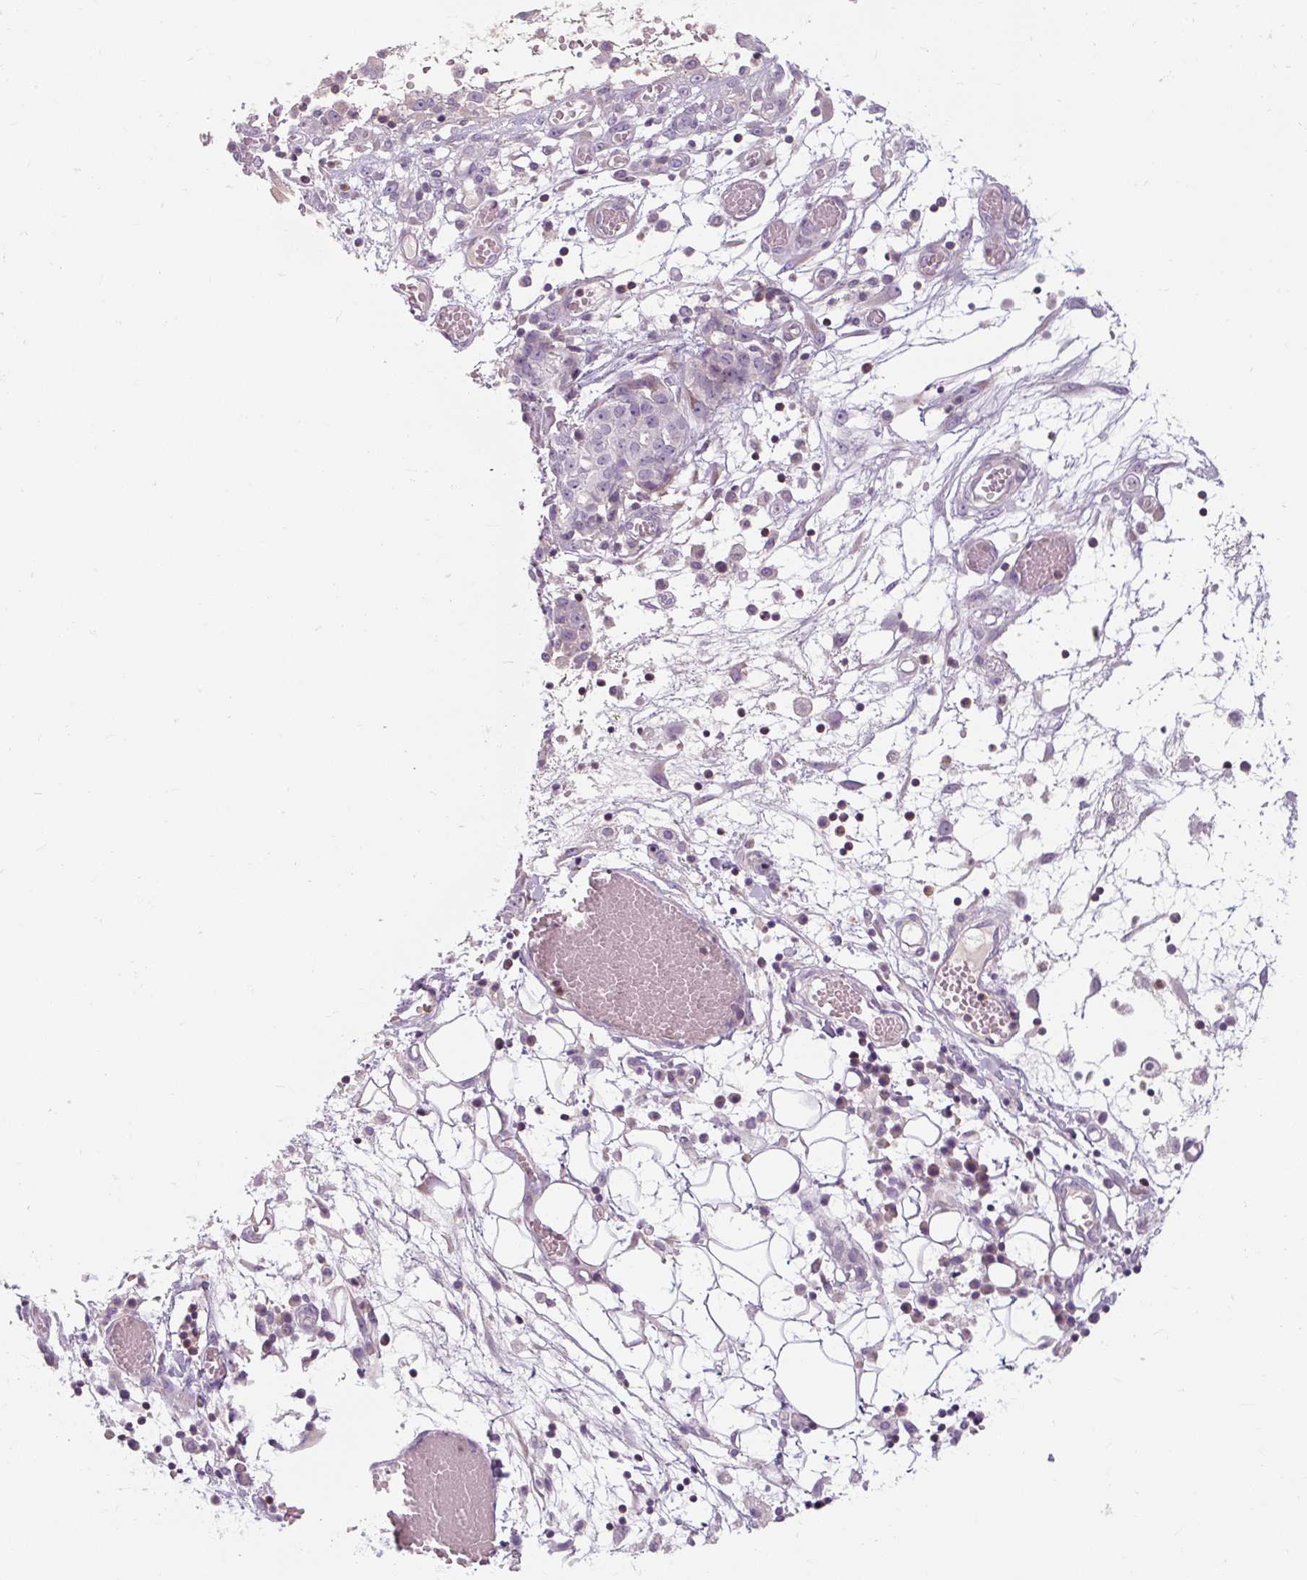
{"staining": {"intensity": "negative", "quantity": "none", "location": "none"}, "tissue": "ovarian cancer", "cell_type": "Tumor cells", "image_type": "cancer", "snomed": [{"axis": "morphology", "description": "Cystadenocarcinoma, serous, NOS"}, {"axis": "topography", "description": "Soft tissue"}, {"axis": "topography", "description": "Ovary"}], "caption": "Tumor cells are negative for brown protein staining in serous cystadenocarcinoma (ovarian). (Brightfield microscopy of DAB immunohistochemistry at high magnification).", "gene": "TIGD2", "patient": {"sex": "female", "age": 57}}